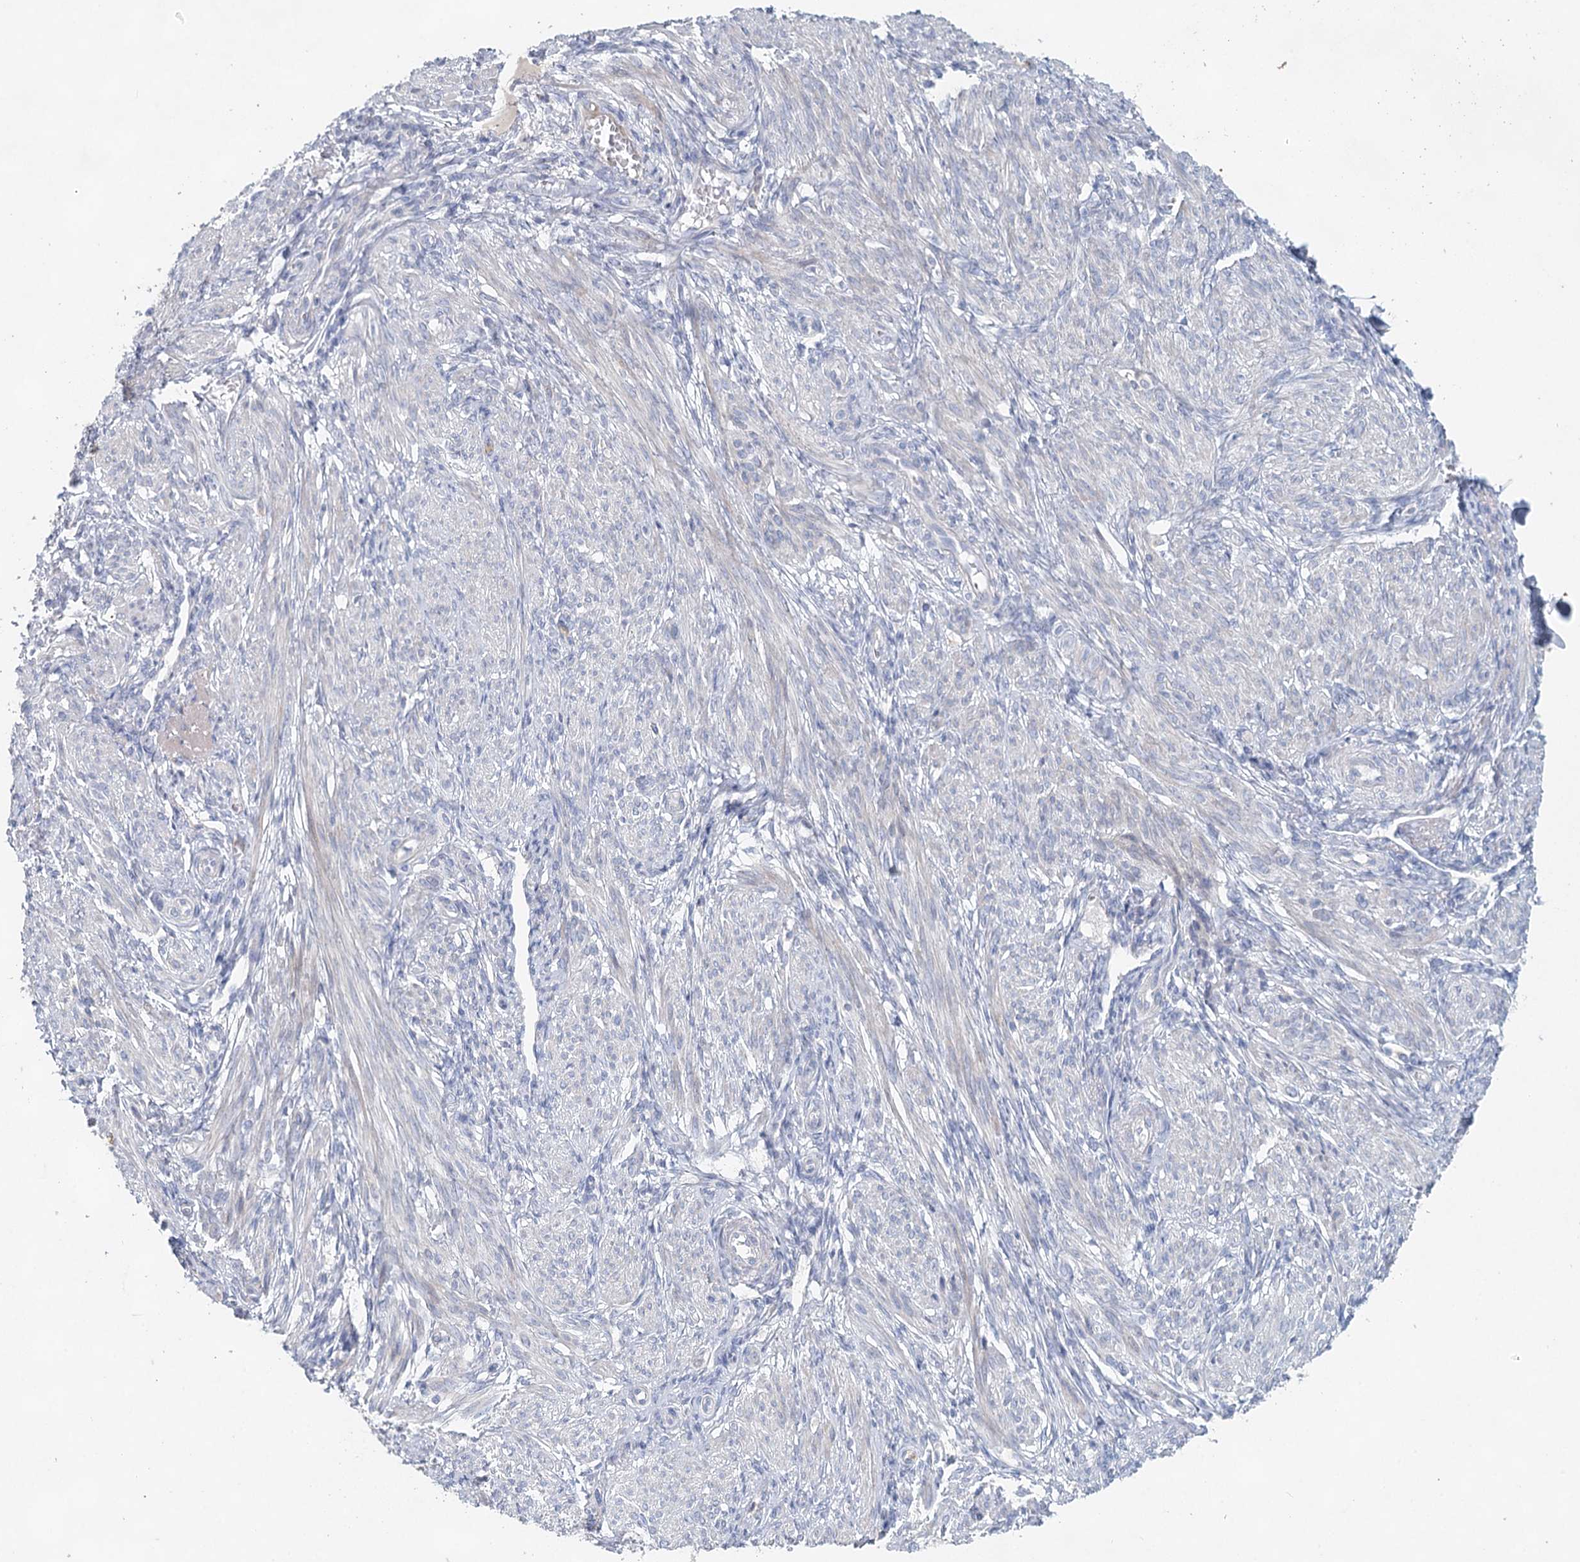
{"staining": {"intensity": "negative", "quantity": "none", "location": "none"}, "tissue": "smooth muscle", "cell_type": "Smooth muscle cells", "image_type": "normal", "snomed": [{"axis": "morphology", "description": "Normal tissue, NOS"}, {"axis": "topography", "description": "Smooth muscle"}], "caption": "A high-resolution histopathology image shows immunohistochemistry staining of unremarkable smooth muscle, which exhibits no significant expression in smooth muscle cells.", "gene": "MYL6B", "patient": {"sex": "female", "age": 39}}